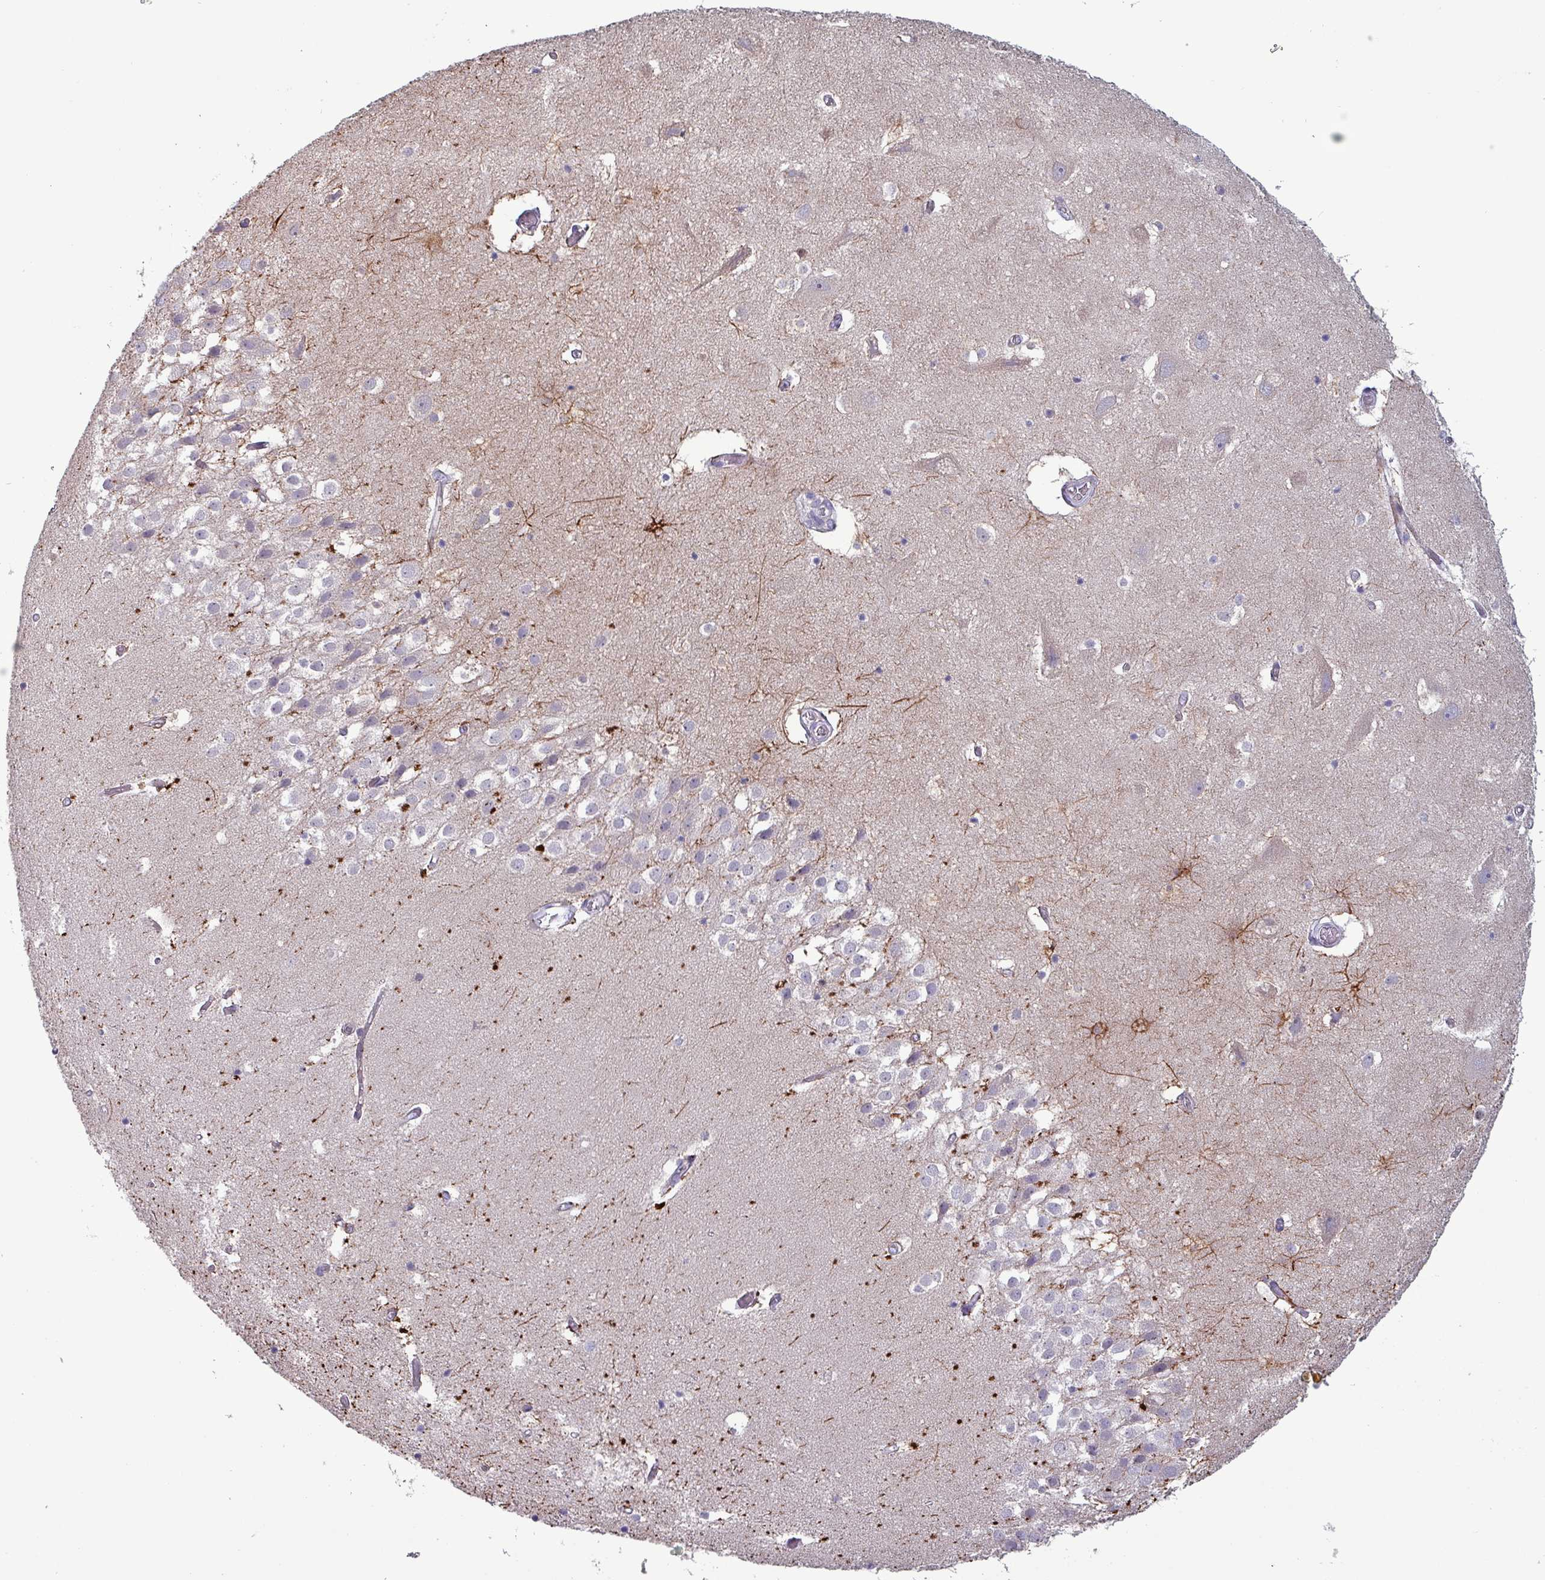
{"staining": {"intensity": "strong", "quantity": "<25%", "location": "cytoplasmic/membranous"}, "tissue": "hippocampus", "cell_type": "Glial cells", "image_type": "normal", "snomed": [{"axis": "morphology", "description": "Normal tissue, NOS"}, {"axis": "topography", "description": "Hippocampus"}], "caption": "A medium amount of strong cytoplasmic/membranous expression is identified in approximately <25% of glial cells in benign hippocampus. (DAB (3,3'-diaminobenzidine) IHC with brightfield microscopy, high magnification).", "gene": "HSD3B7", "patient": {"sex": "female", "age": 52}}